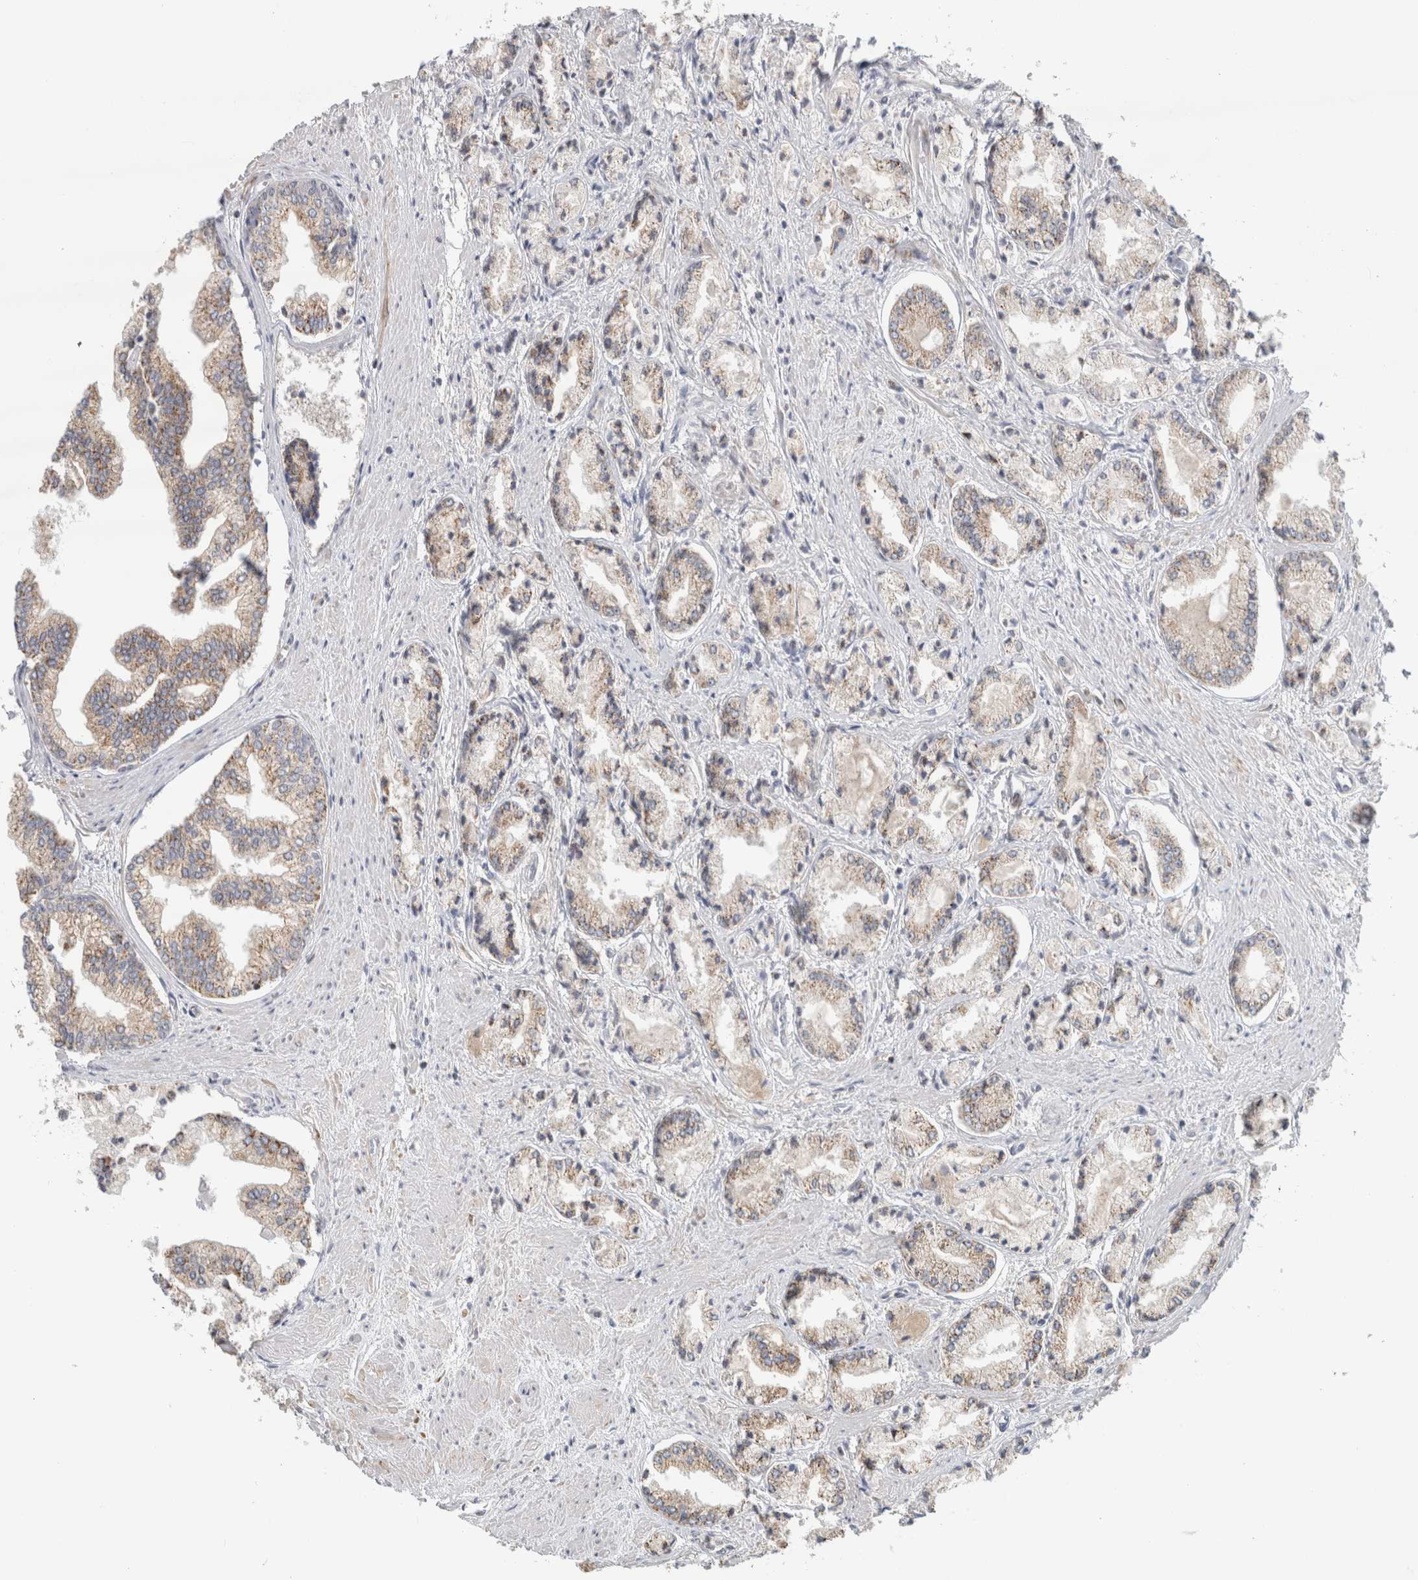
{"staining": {"intensity": "weak", "quantity": "25%-75%", "location": "cytoplasmic/membranous"}, "tissue": "prostate cancer", "cell_type": "Tumor cells", "image_type": "cancer", "snomed": [{"axis": "morphology", "description": "Adenocarcinoma, Low grade"}, {"axis": "topography", "description": "Prostate"}], "caption": "Weak cytoplasmic/membranous protein positivity is identified in about 25%-75% of tumor cells in adenocarcinoma (low-grade) (prostate). The protein is stained brown, and the nuclei are stained in blue (DAB IHC with brightfield microscopy, high magnification).", "gene": "RAB18", "patient": {"sex": "male", "age": 52}}